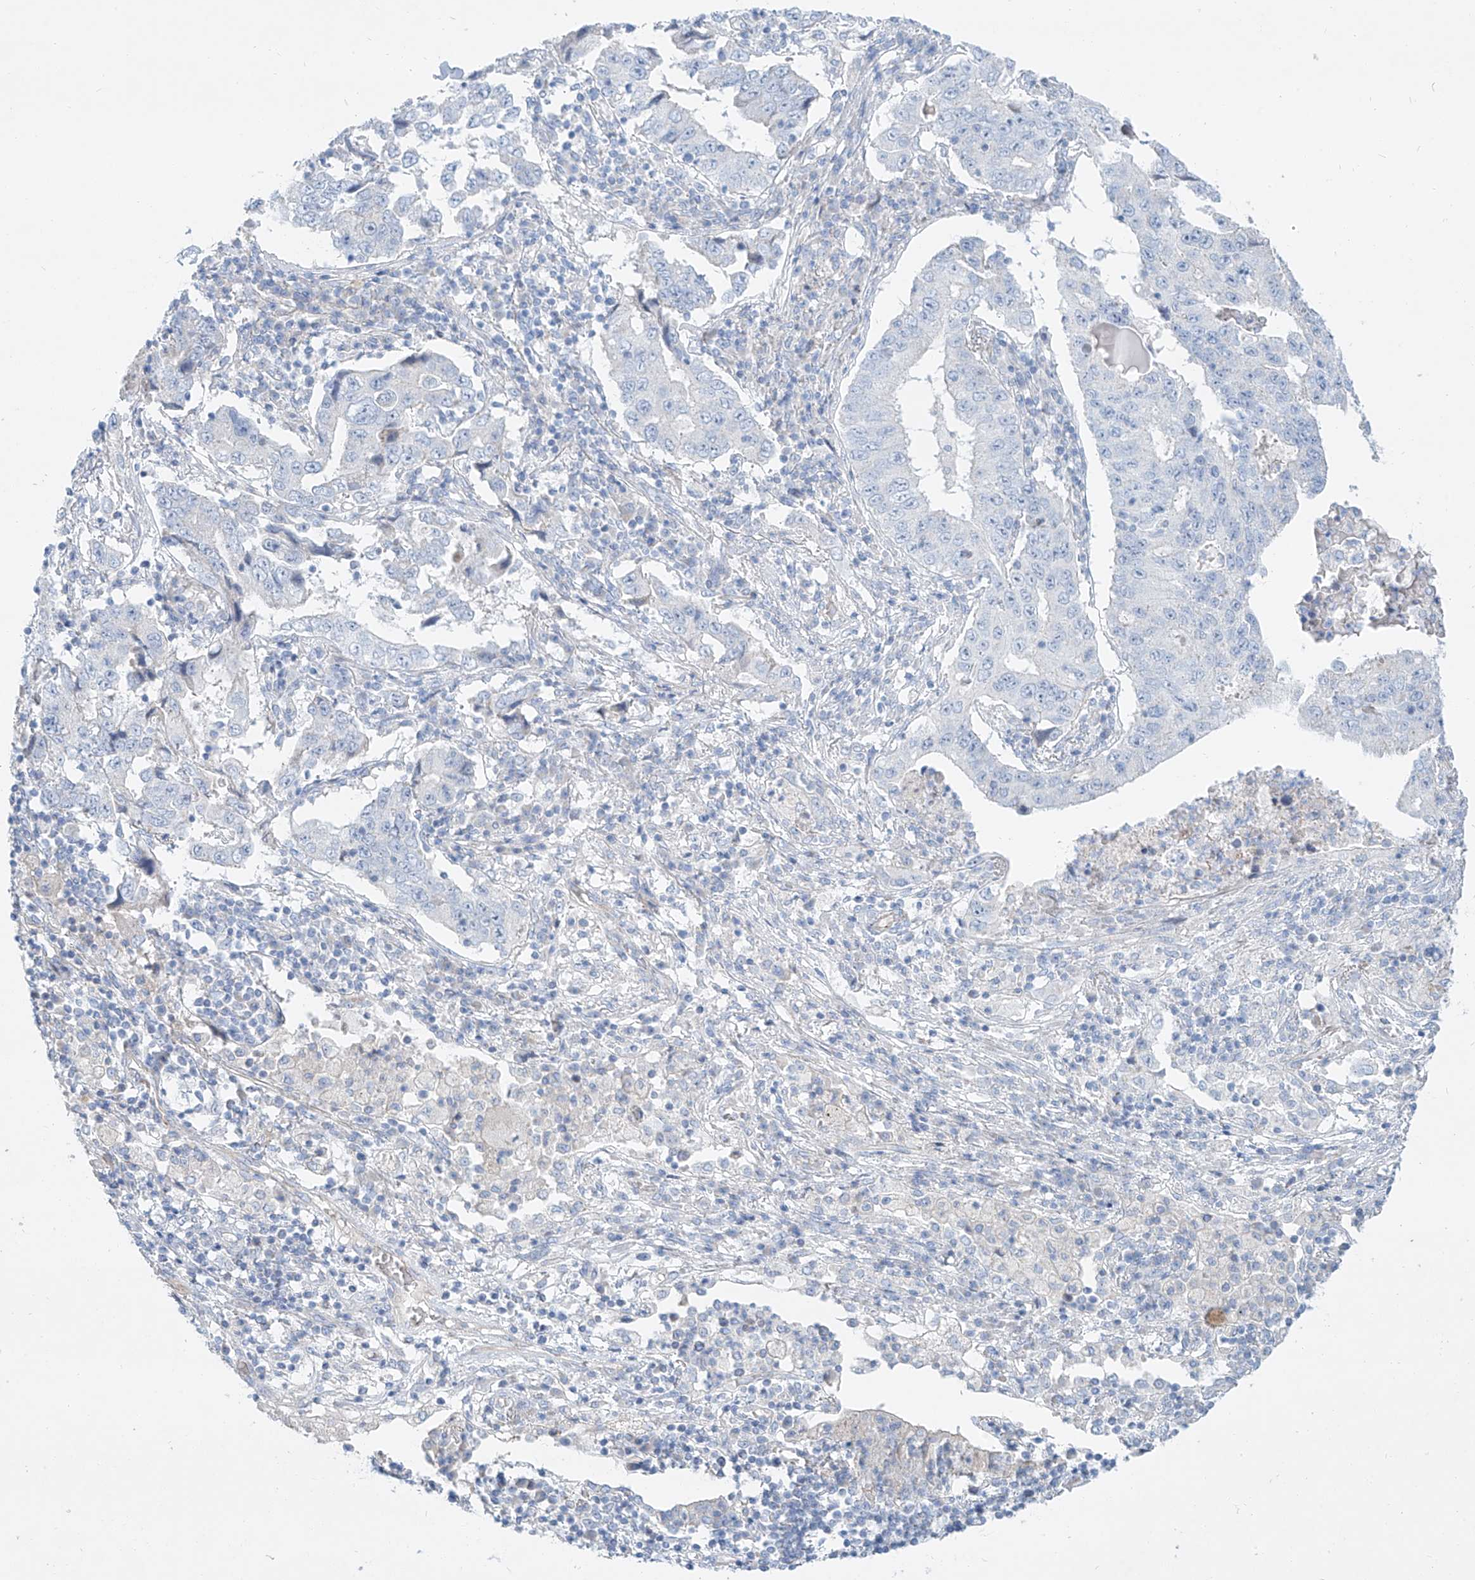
{"staining": {"intensity": "negative", "quantity": "none", "location": "none"}, "tissue": "lung cancer", "cell_type": "Tumor cells", "image_type": "cancer", "snomed": [{"axis": "morphology", "description": "Adenocarcinoma, NOS"}, {"axis": "topography", "description": "Lung"}], "caption": "This is an IHC image of human lung cancer. There is no positivity in tumor cells.", "gene": "AJM1", "patient": {"sex": "female", "age": 51}}